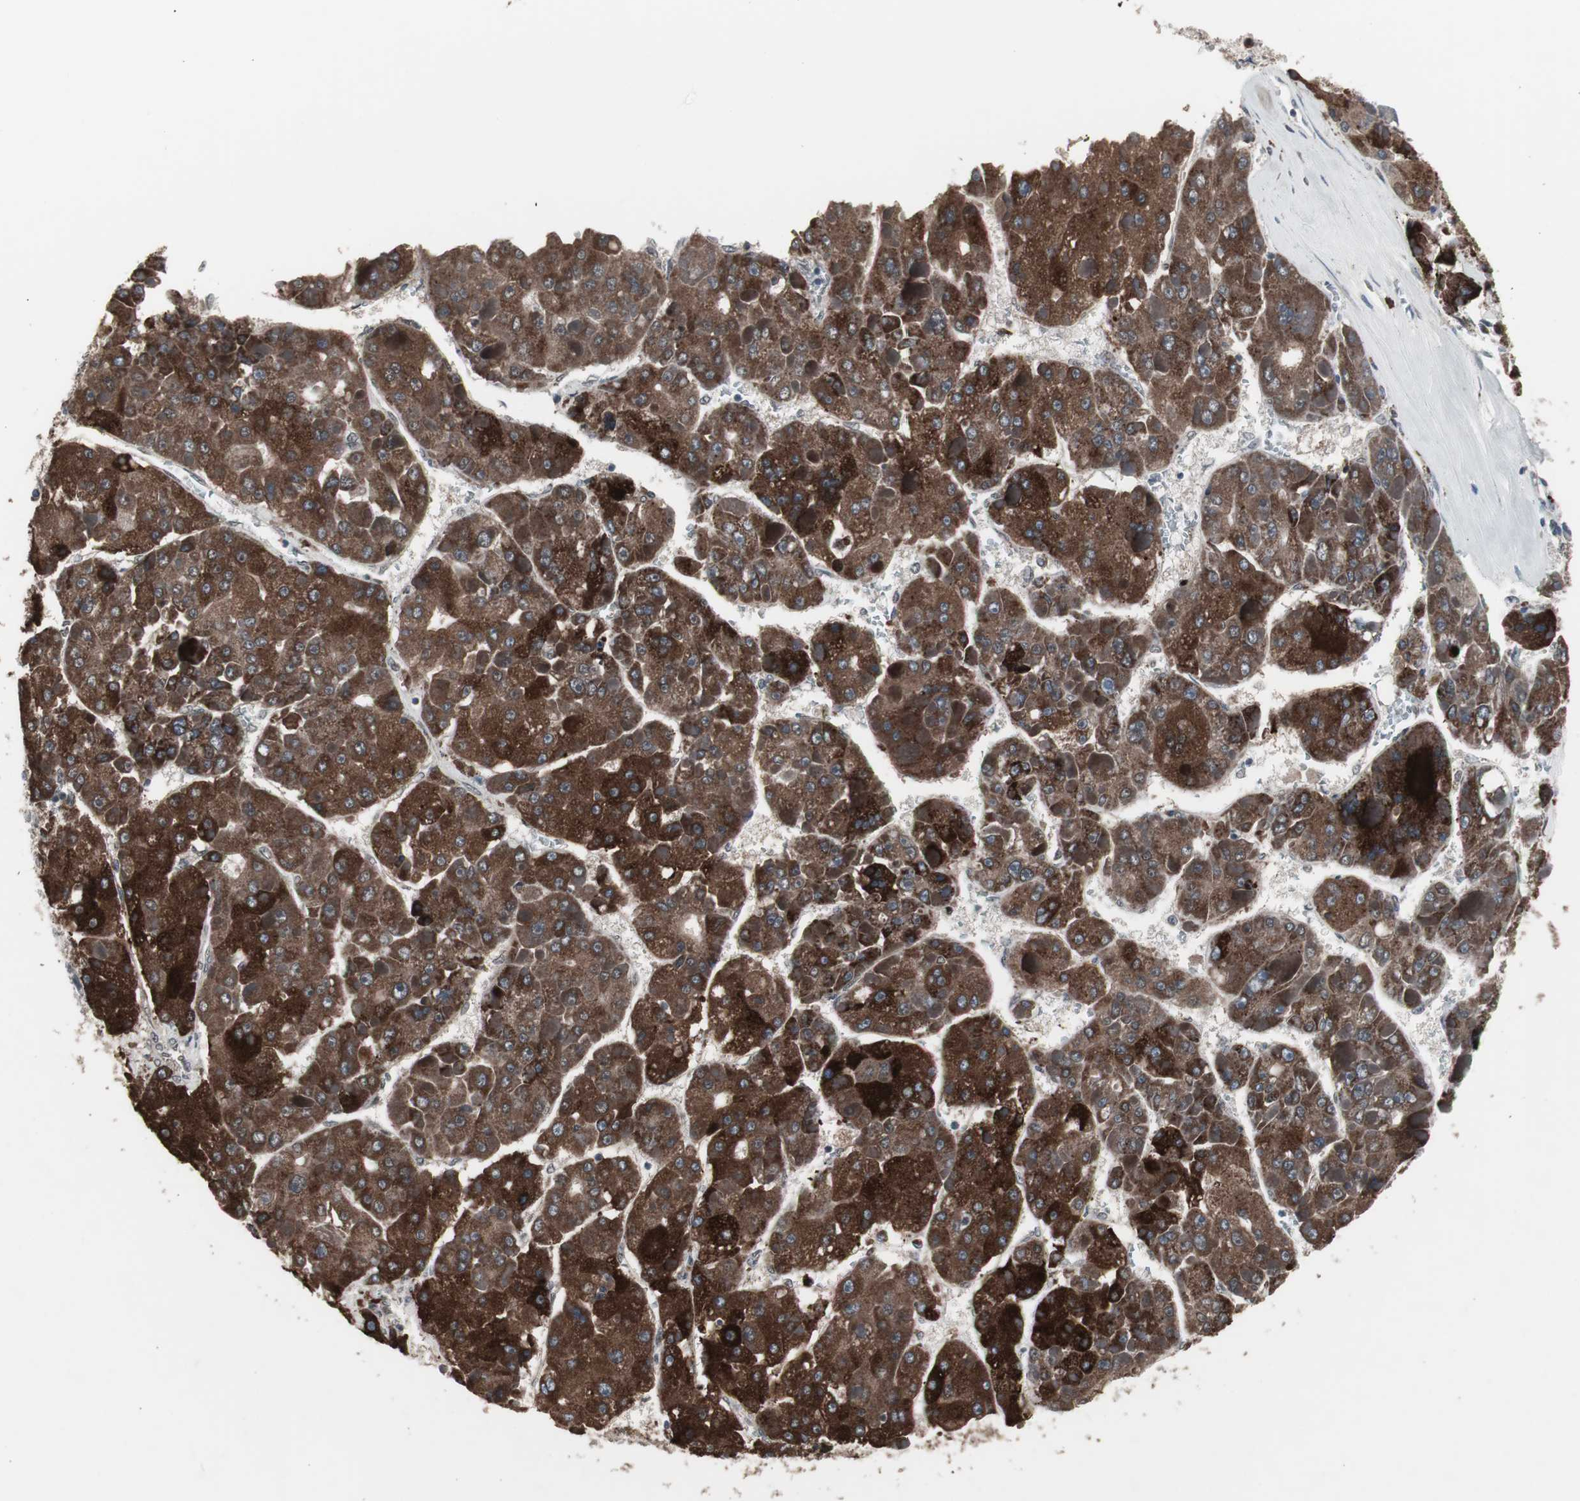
{"staining": {"intensity": "strong", "quantity": ">75%", "location": "cytoplasmic/membranous"}, "tissue": "liver cancer", "cell_type": "Tumor cells", "image_type": "cancer", "snomed": [{"axis": "morphology", "description": "Carcinoma, Hepatocellular, NOS"}, {"axis": "topography", "description": "Liver"}], "caption": "Strong cytoplasmic/membranous expression is present in about >75% of tumor cells in liver hepatocellular carcinoma.", "gene": "RXRA", "patient": {"sex": "female", "age": 73}}